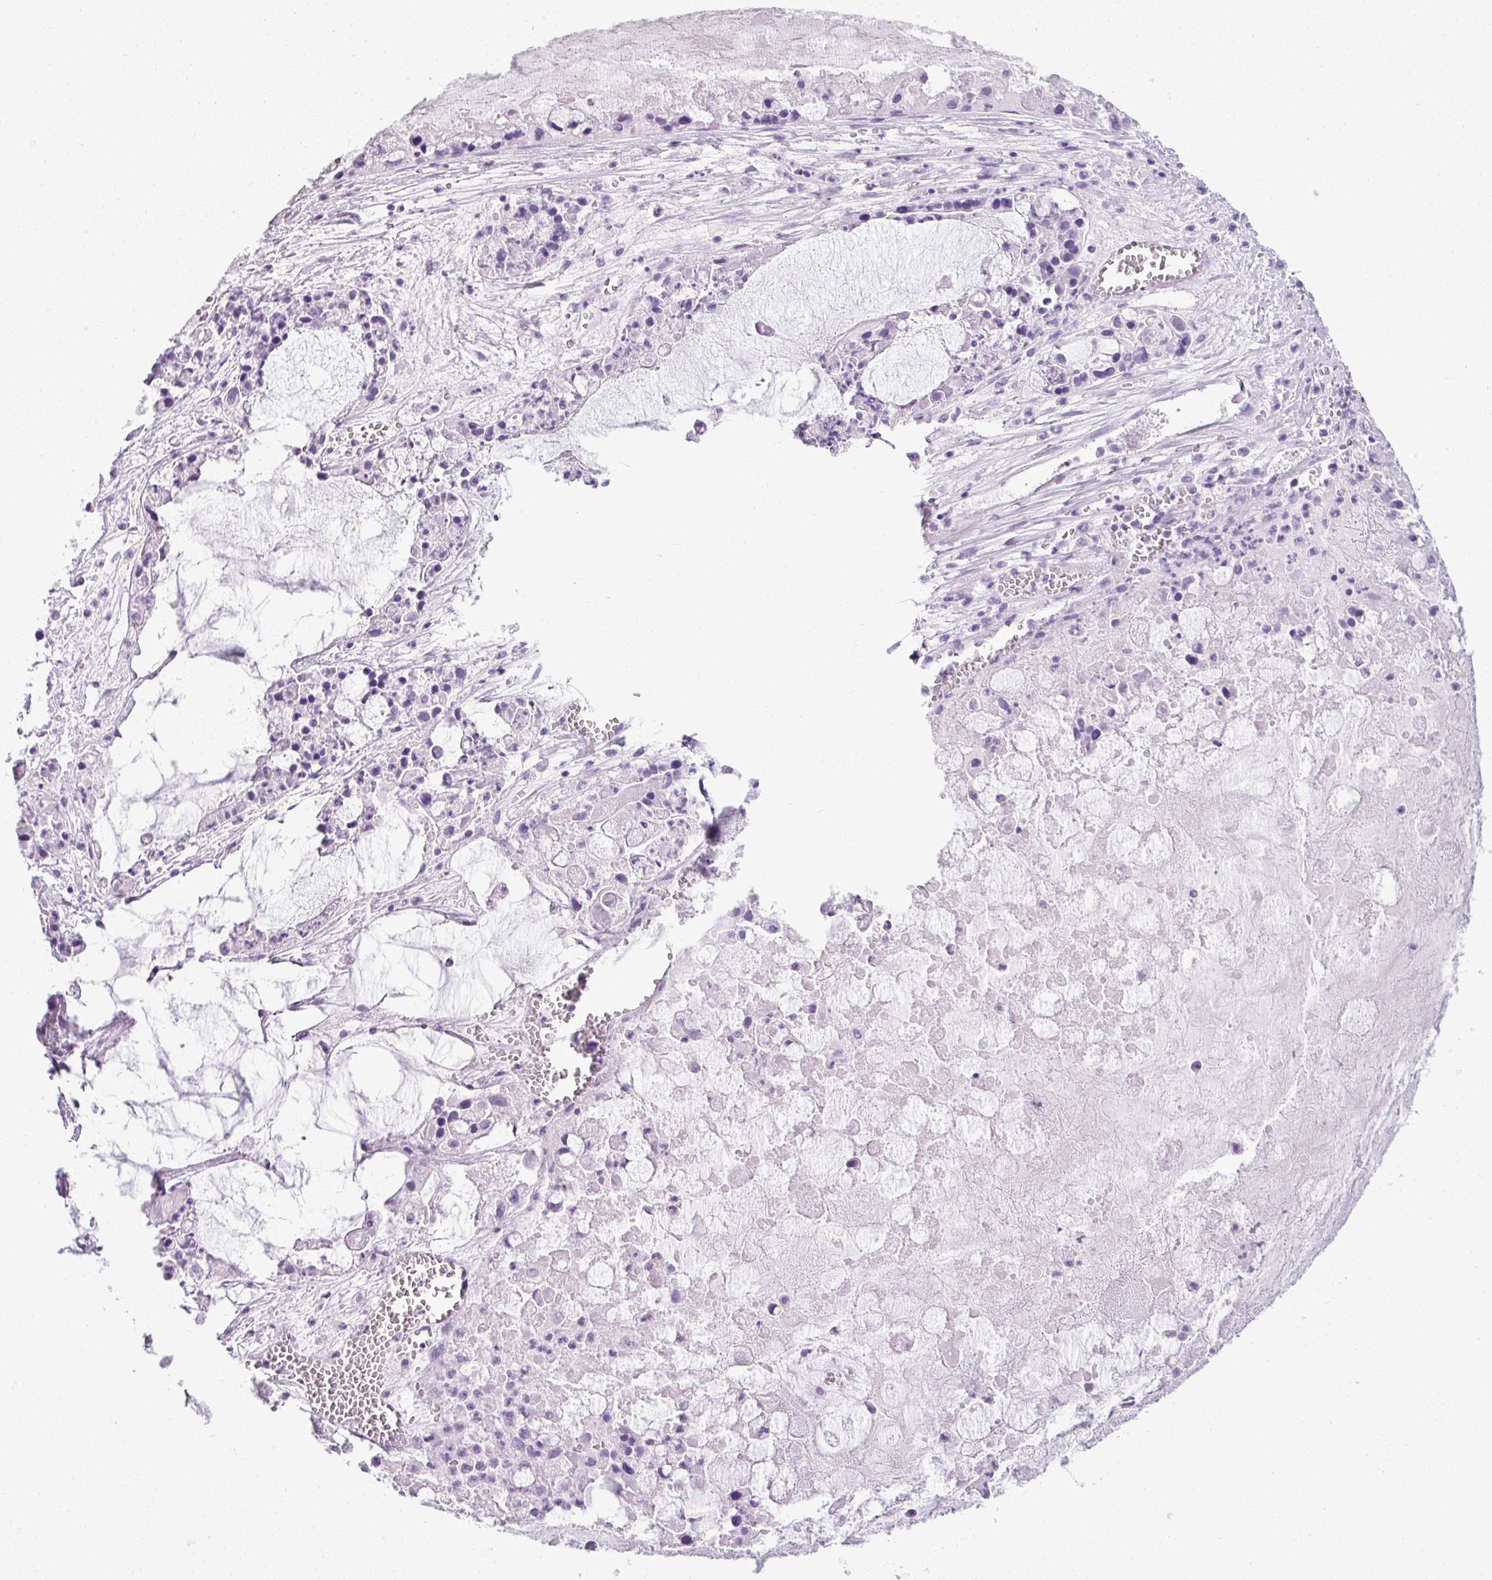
{"staining": {"intensity": "negative", "quantity": "none", "location": "none"}, "tissue": "ovarian cancer", "cell_type": "Tumor cells", "image_type": "cancer", "snomed": [{"axis": "morphology", "description": "Cystadenocarcinoma, mucinous, NOS"}, {"axis": "topography", "description": "Ovary"}], "caption": "This histopathology image is of ovarian mucinous cystadenocarcinoma stained with immunohistochemistry (IHC) to label a protein in brown with the nuclei are counter-stained blue. There is no expression in tumor cells. (DAB (3,3'-diaminobenzidine) immunohistochemistry (IHC) visualized using brightfield microscopy, high magnification).", "gene": "SCT", "patient": {"sex": "female", "age": 63}}